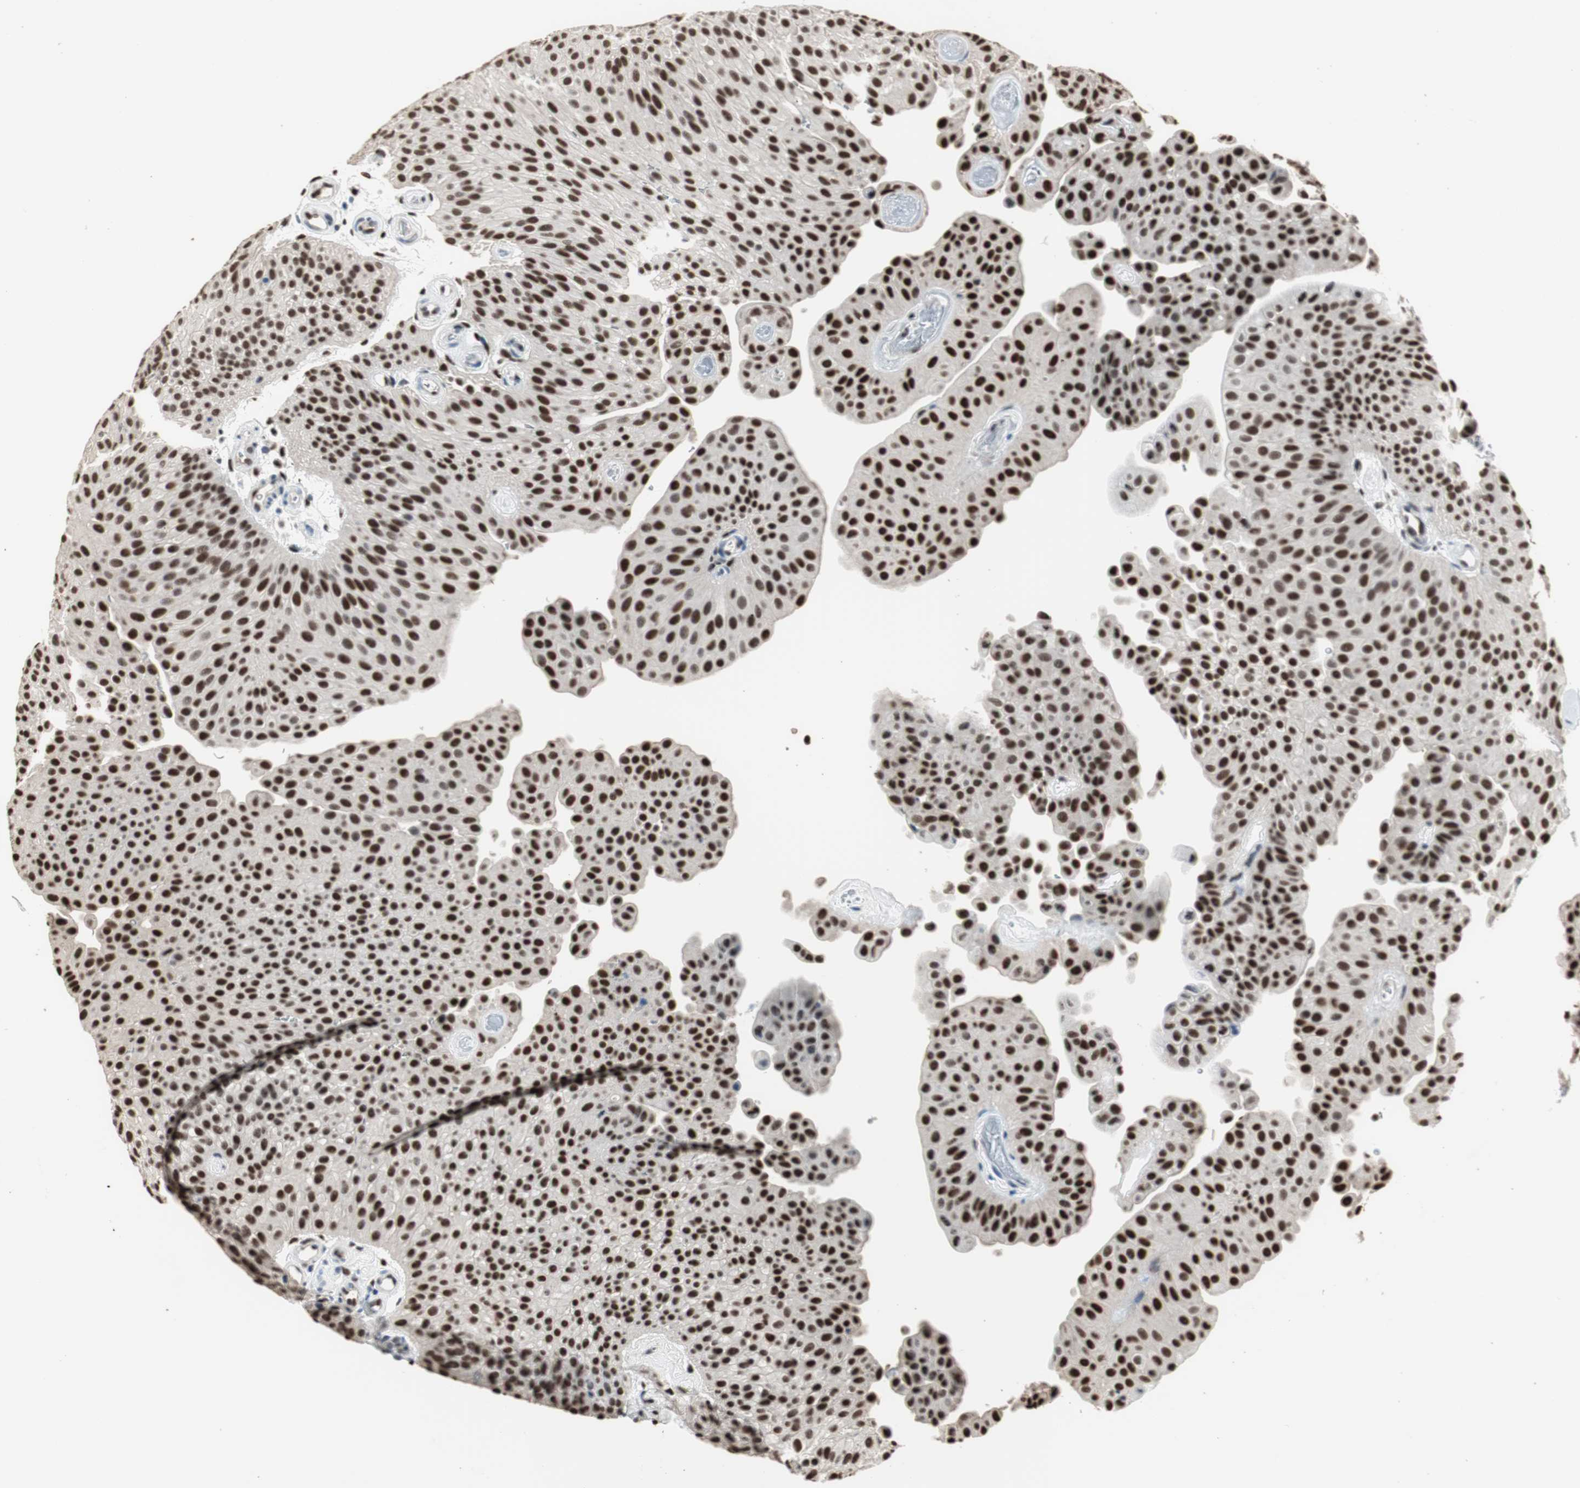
{"staining": {"intensity": "moderate", "quantity": ">75%", "location": "nuclear"}, "tissue": "urothelial cancer", "cell_type": "Tumor cells", "image_type": "cancer", "snomed": [{"axis": "morphology", "description": "Urothelial carcinoma, Low grade"}, {"axis": "topography", "description": "Urinary bladder"}], "caption": "A brown stain shows moderate nuclear positivity of a protein in urothelial cancer tumor cells.", "gene": "PML", "patient": {"sex": "female", "age": 60}}